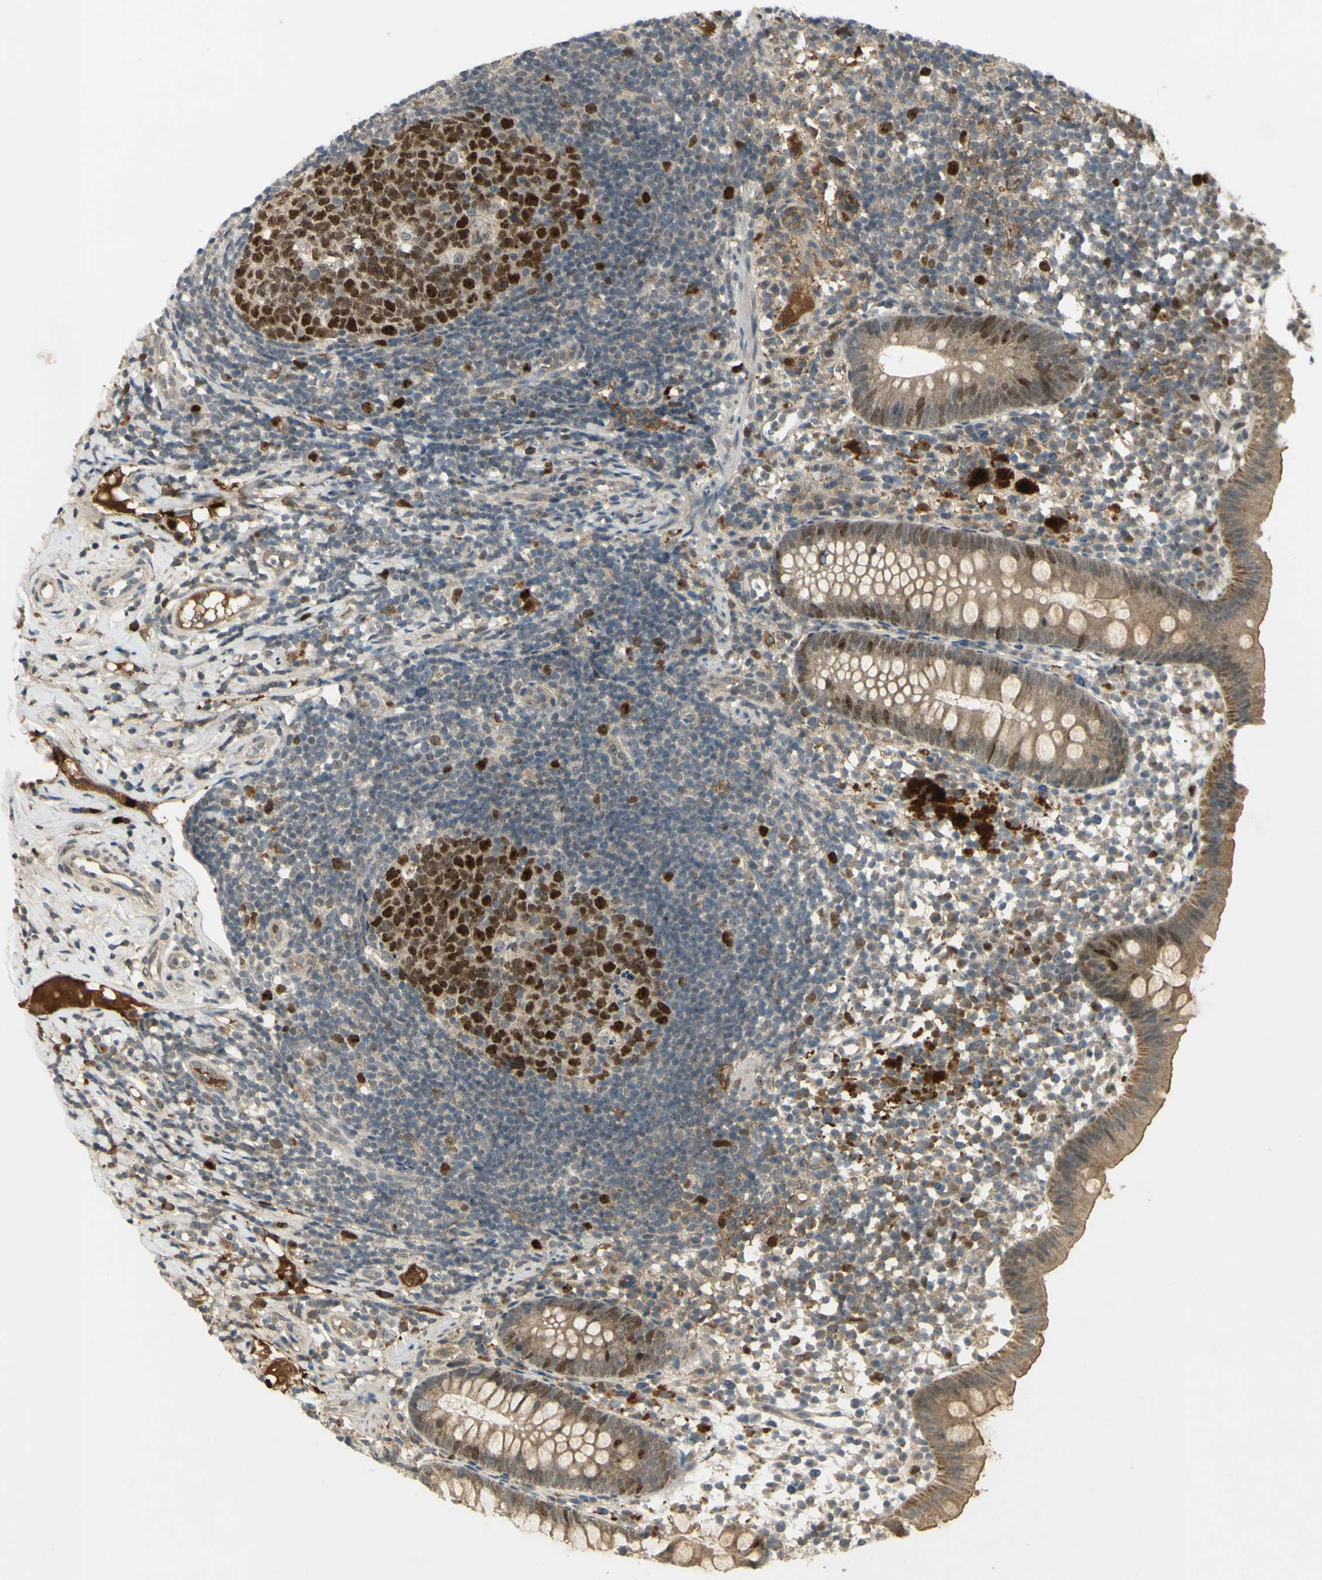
{"staining": {"intensity": "moderate", "quantity": "25%-75%", "location": "nuclear"}, "tissue": "appendix", "cell_type": "Glandular cells", "image_type": "normal", "snomed": [{"axis": "morphology", "description": "Normal tissue, NOS"}, {"axis": "topography", "description": "Appendix"}], "caption": "This histopathology image reveals normal appendix stained with immunohistochemistry (IHC) to label a protein in brown. The nuclear of glandular cells show moderate positivity for the protein. Nuclei are counter-stained blue.", "gene": "RAD18", "patient": {"sex": "female", "age": 20}}